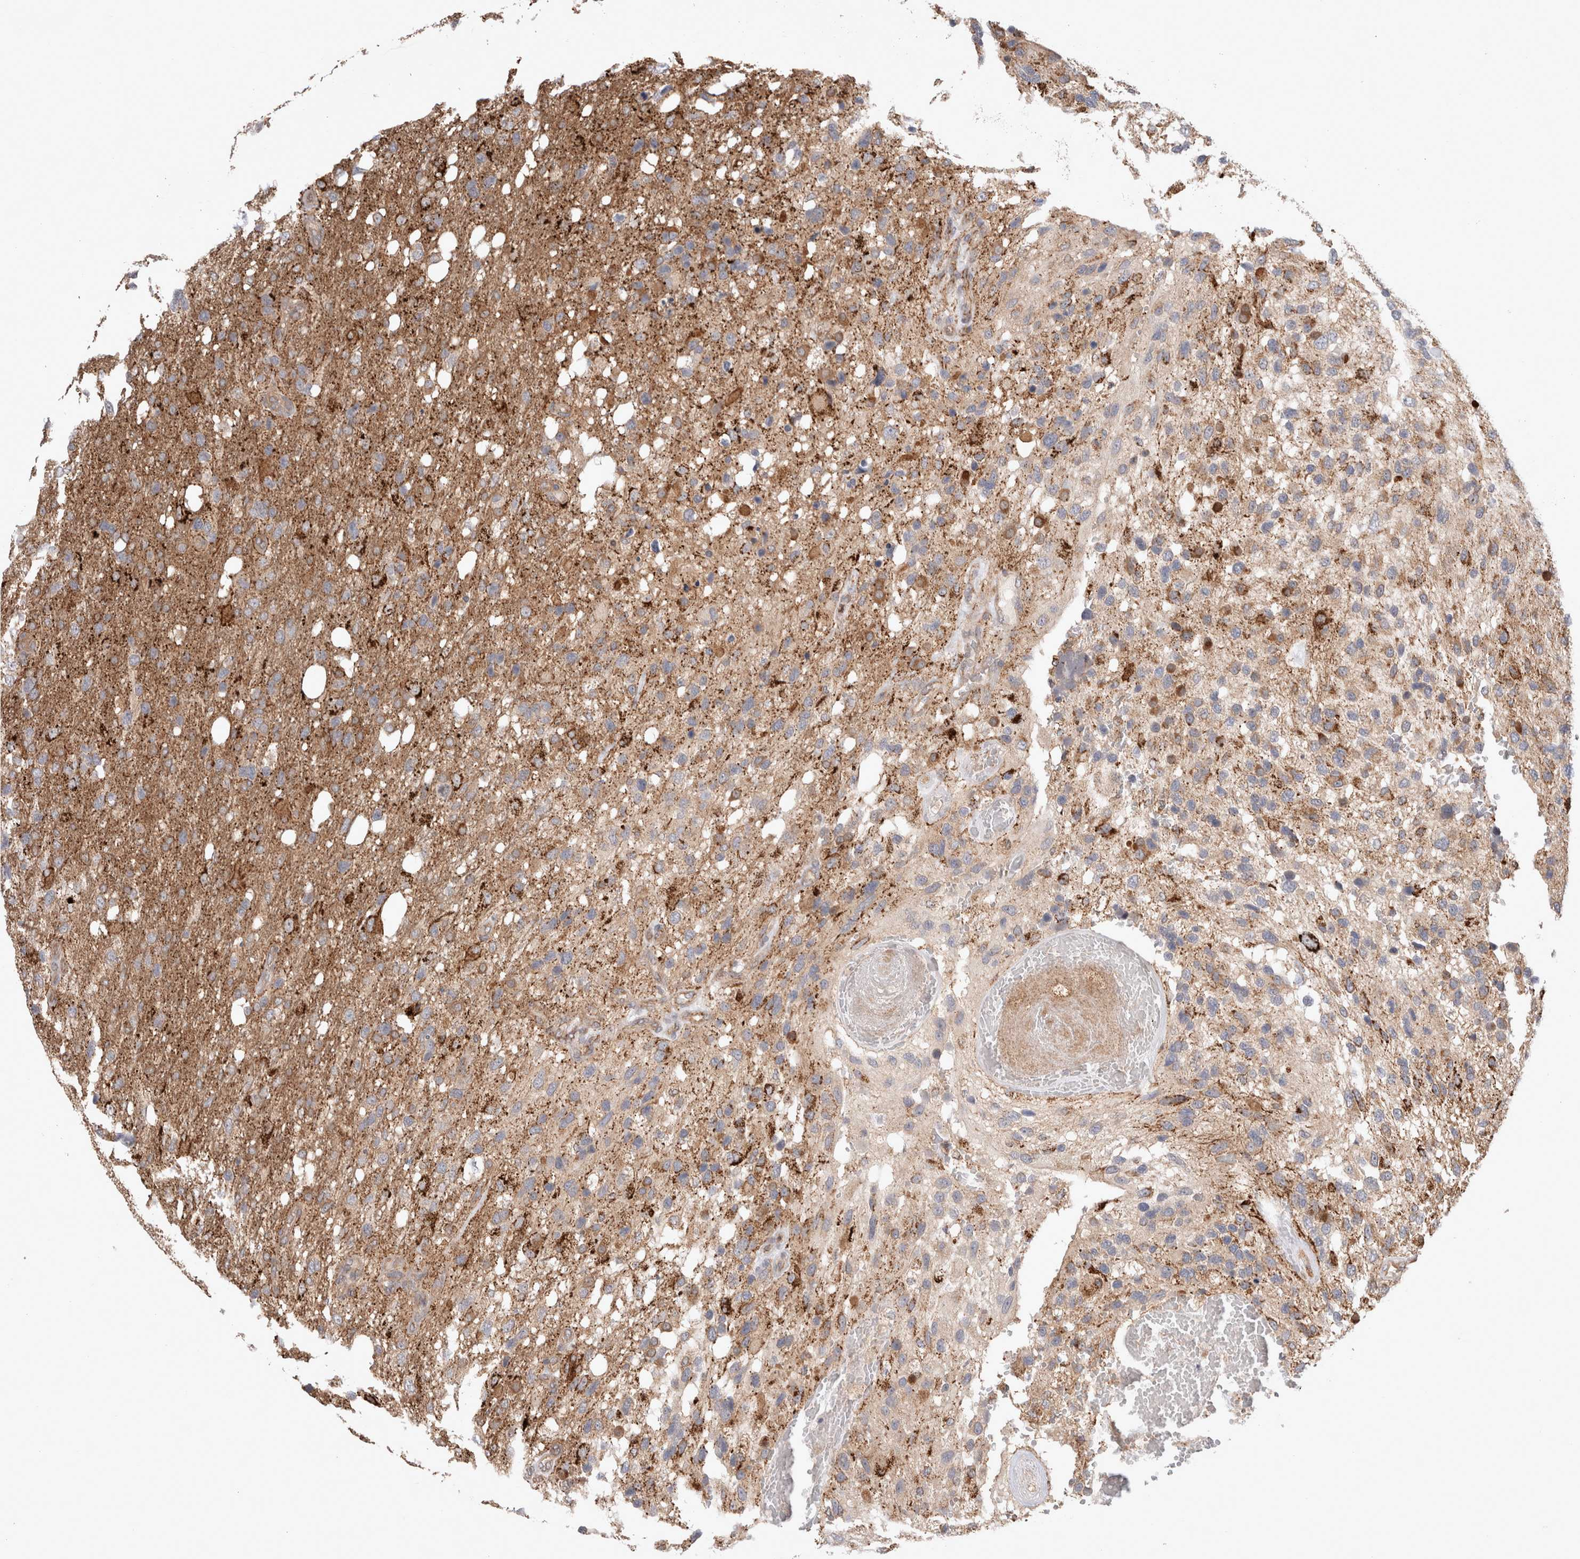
{"staining": {"intensity": "moderate", "quantity": ">75%", "location": "cytoplasmic/membranous"}, "tissue": "glioma", "cell_type": "Tumor cells", "image_type": "cancer", "snomed": [{"axis": "morphology", "description": "Glioma, malignant, High grade"}, {"axis": "topography", "description": "Brain"}], "caption": "Immunohistochemical staining of glioma reveals medium levels of moderate cytoplasmic/membranous protein staining in about >75% of tumor cells.", "gene": "HROB", "patient": {"sex": "female", "age": 58}}